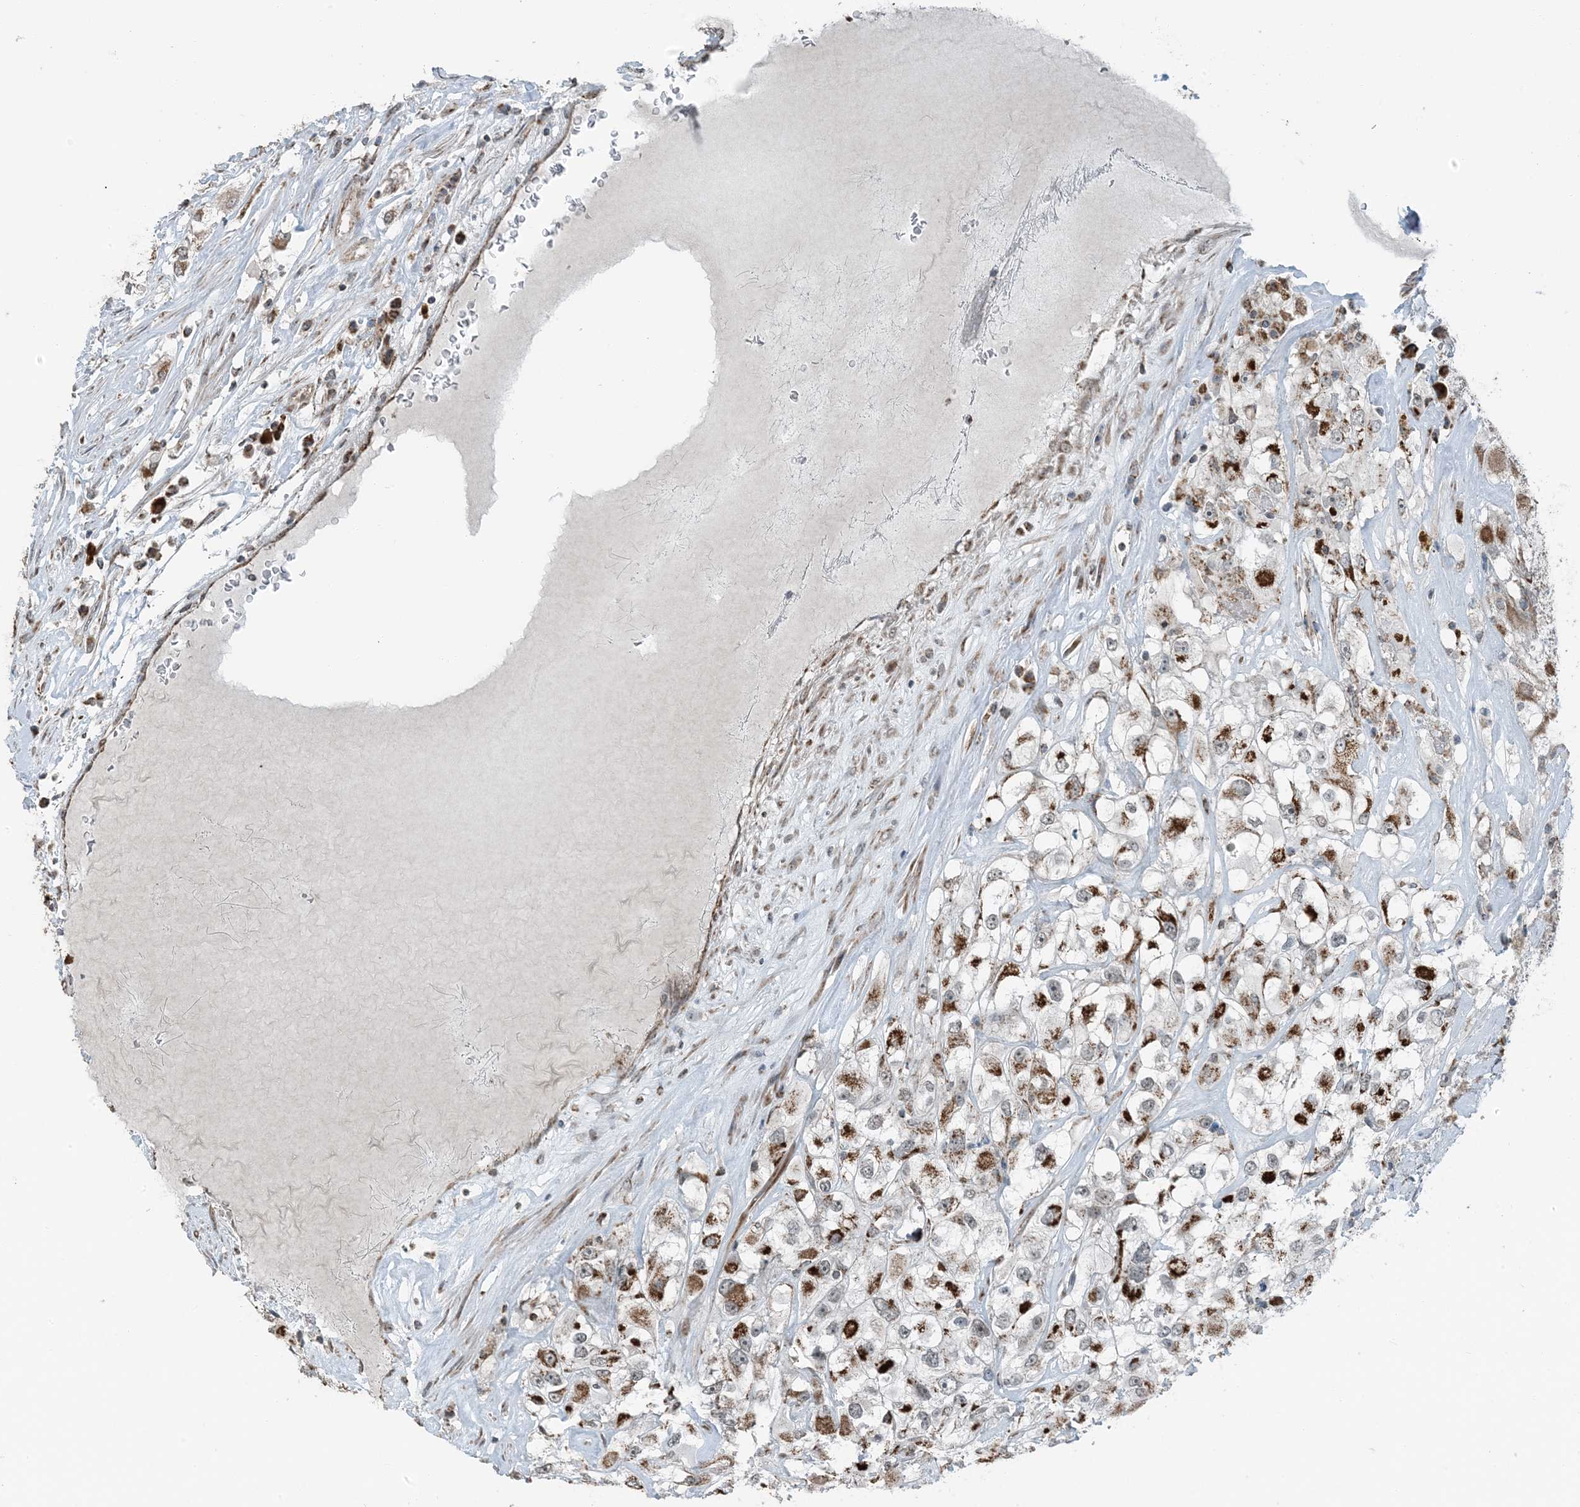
{"staining": {"intensity": "moderate", "quantity": ">75%", "location": "cytoplasmic/membranous"}, "tissue": "renal cancer", "cell_type": "Tumor cells", "image_type": "cancer", "snomed": [{"axis": "morphology", "description": "Adenocarcinoma, NOS"}, {"axis": "topography", "description": "Kidney"}], "caption": "Brown immunohistochemical staining in human renal adenocarcinoma displays moderate cytoplasmic/membranous positivity in approximately >75% of tumor cells. (Stains: DAB (3,3'-diaminobenzidine) in brown, nuclei in blue, Microscopy: brightfield microscopy at high magnification).", "gene": "PILRB", "patient": {"sex": "female", "age": 52}}